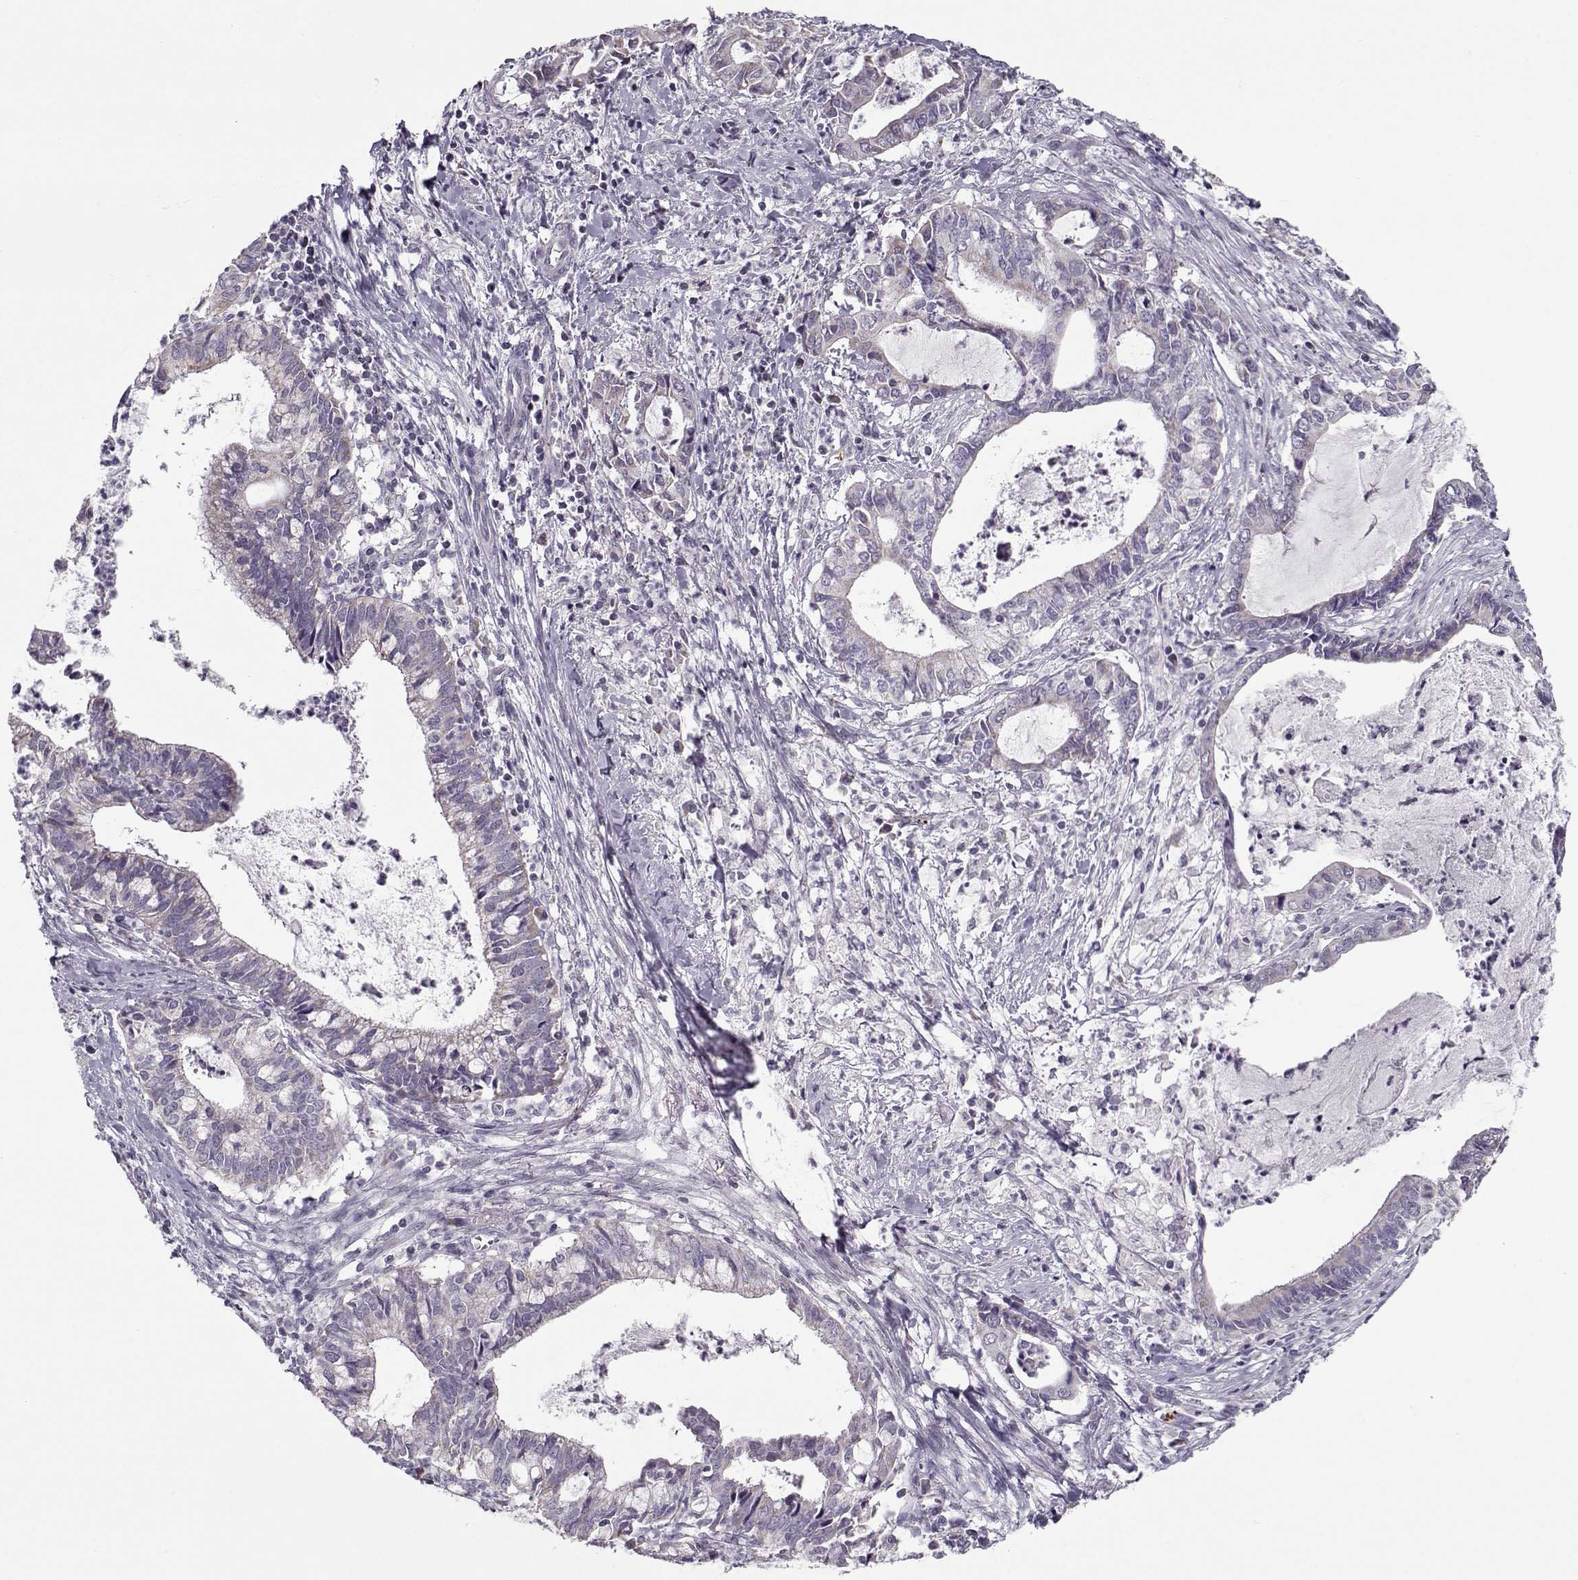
{"staining": {"intensity": "negative", "quantity": "none", "location": "none"}, "tissue": "cervical cancer", "cell_type": "Tumor cells", "image_type": "cancer", "snomed": [{"axis": "morphology", "description": "Adenocarcinoma, NOS"}, {"axis": "topography", "description": "Cervix"}], "caption": "The micrograph demonstrates no significant staining in tumor cells of adenocarcinoma (cervical).", "gene": "KLF17", "patient": {"sex": "female", "age": 42}}